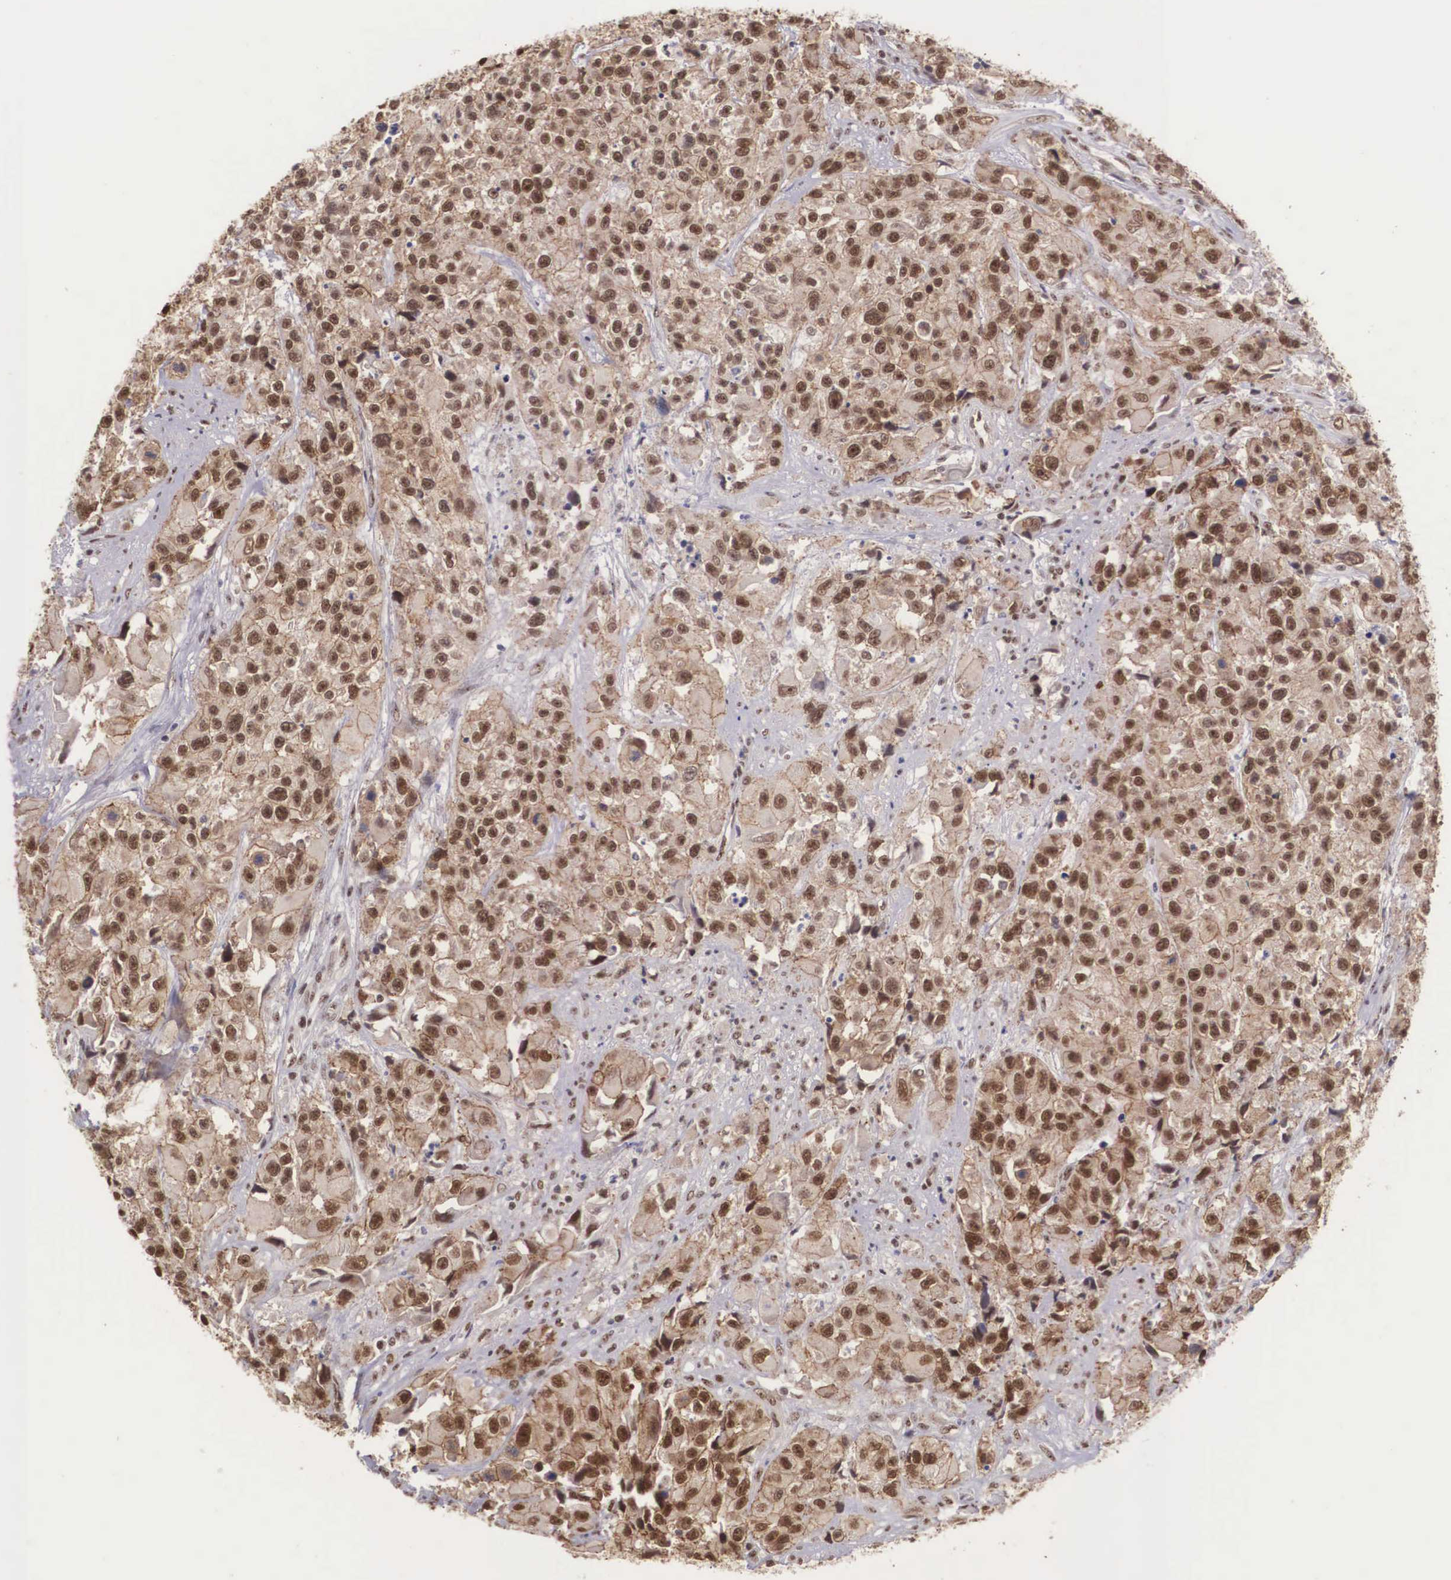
{"staining": {"intensity": "strong", "quantity": ">75%", "location": "cytoplasmic/membranous,nuclear"}, "tissue": "urothelial cancer", "cell_type": "Tumor cells", "image_type": "cancer", "snomed": [{"axis": "morphology", "description": "Urothelial carcinoma, High grade"}, {"axis": "topography", "description": "Urinary bladder"}], "caption": "IHC (DAB) staining of human high-grade urothelial carcinoma displays strong cytoplasmic/membranous and nuclear protein positivity in approximately >75% of tumor cells.", "gene": "POLR2F", "patient": {"sex": "female", "age": 81}}